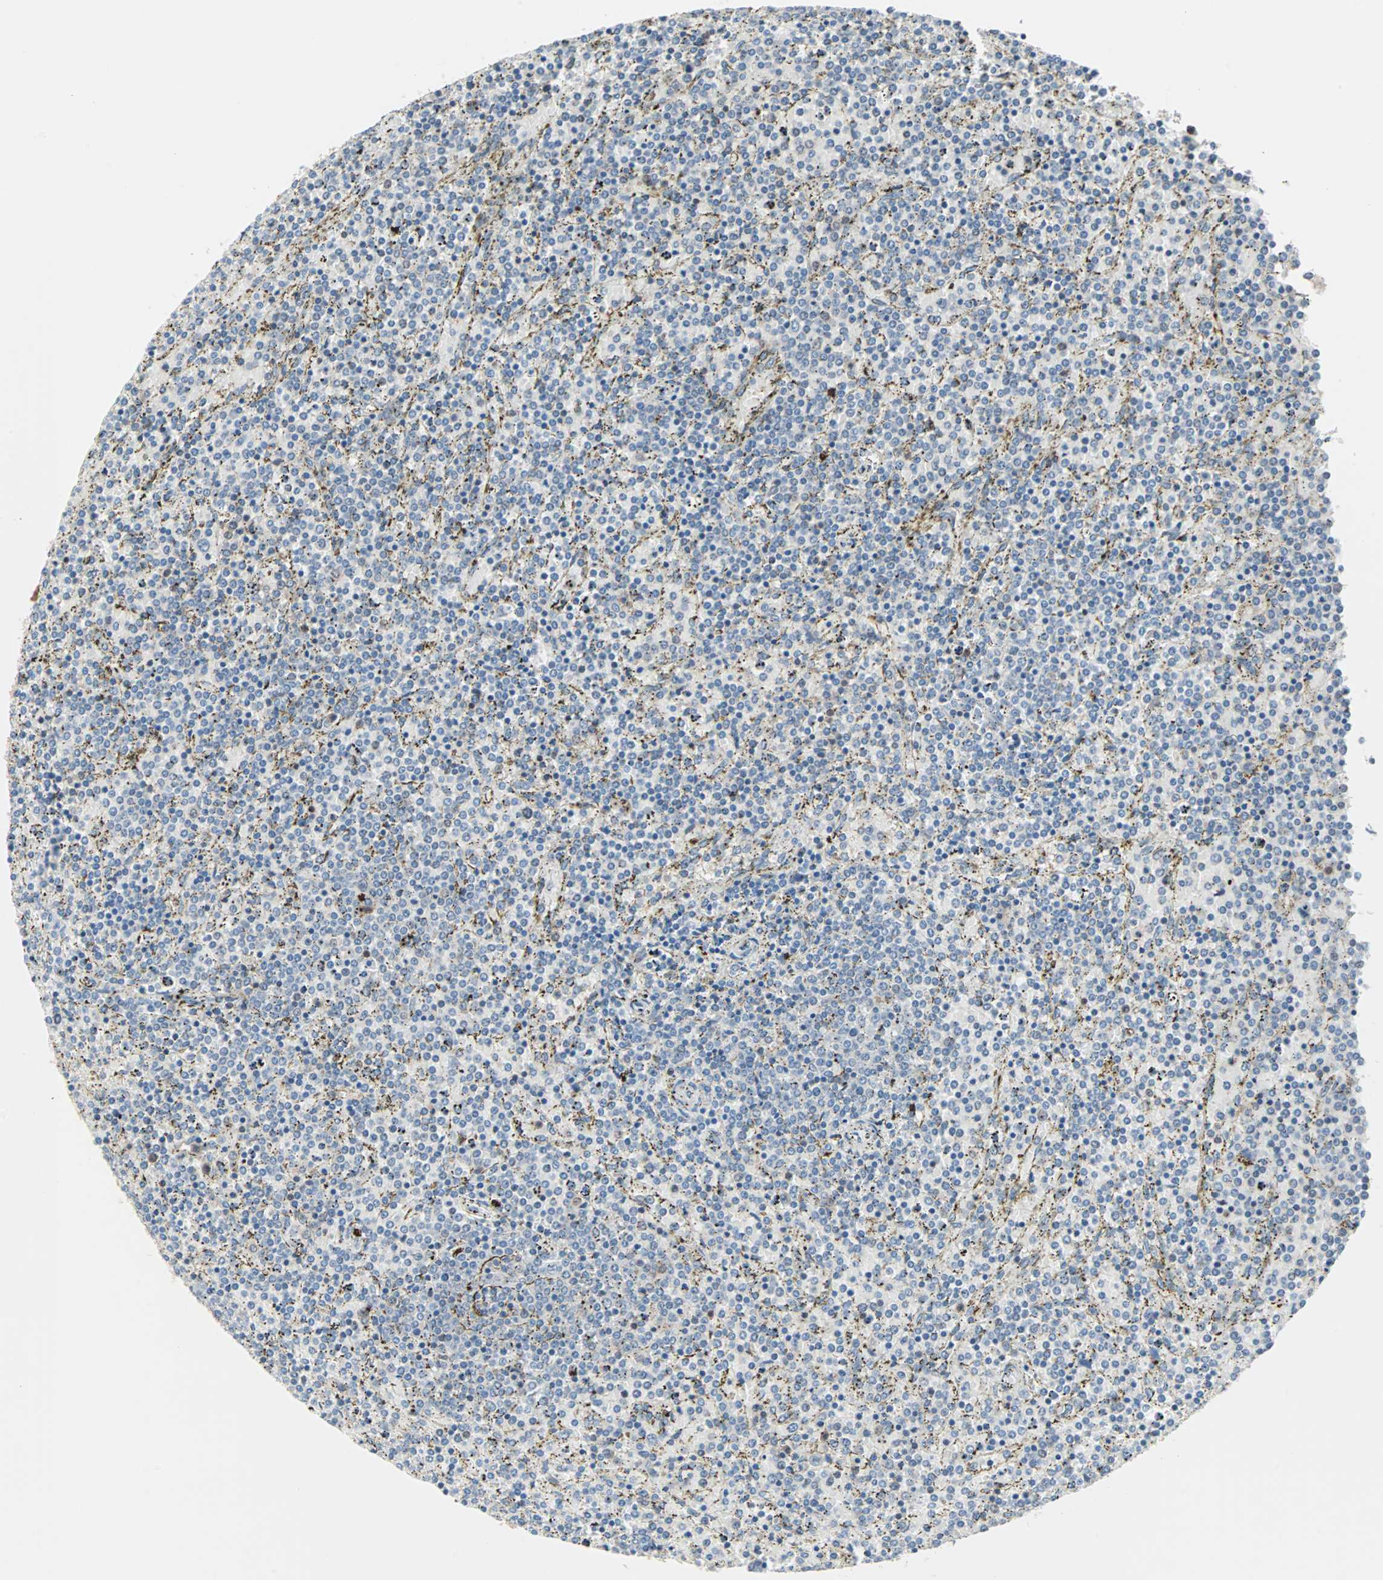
{"staining": {"intensity": "negative", "quantity": "none", "location": "none"}, "tissue": "lymphoma", "cell_type": "Tumor cells", "image_type": "cancer", "snomed": [{"axis": "morphology", "description": "Malignant lymphoma, non-Hodgkin's type, Low grade"}, {"axis": "topography", "description": "Spleen"}], "caption": "Malignant lymphoma, non-Hodgkin's type (low-grade) was stained to show a protein in brown. There is no significant expression in tumor cells.", "gene": "CASP3", "patient": {"sex": "female", "age": 77}}